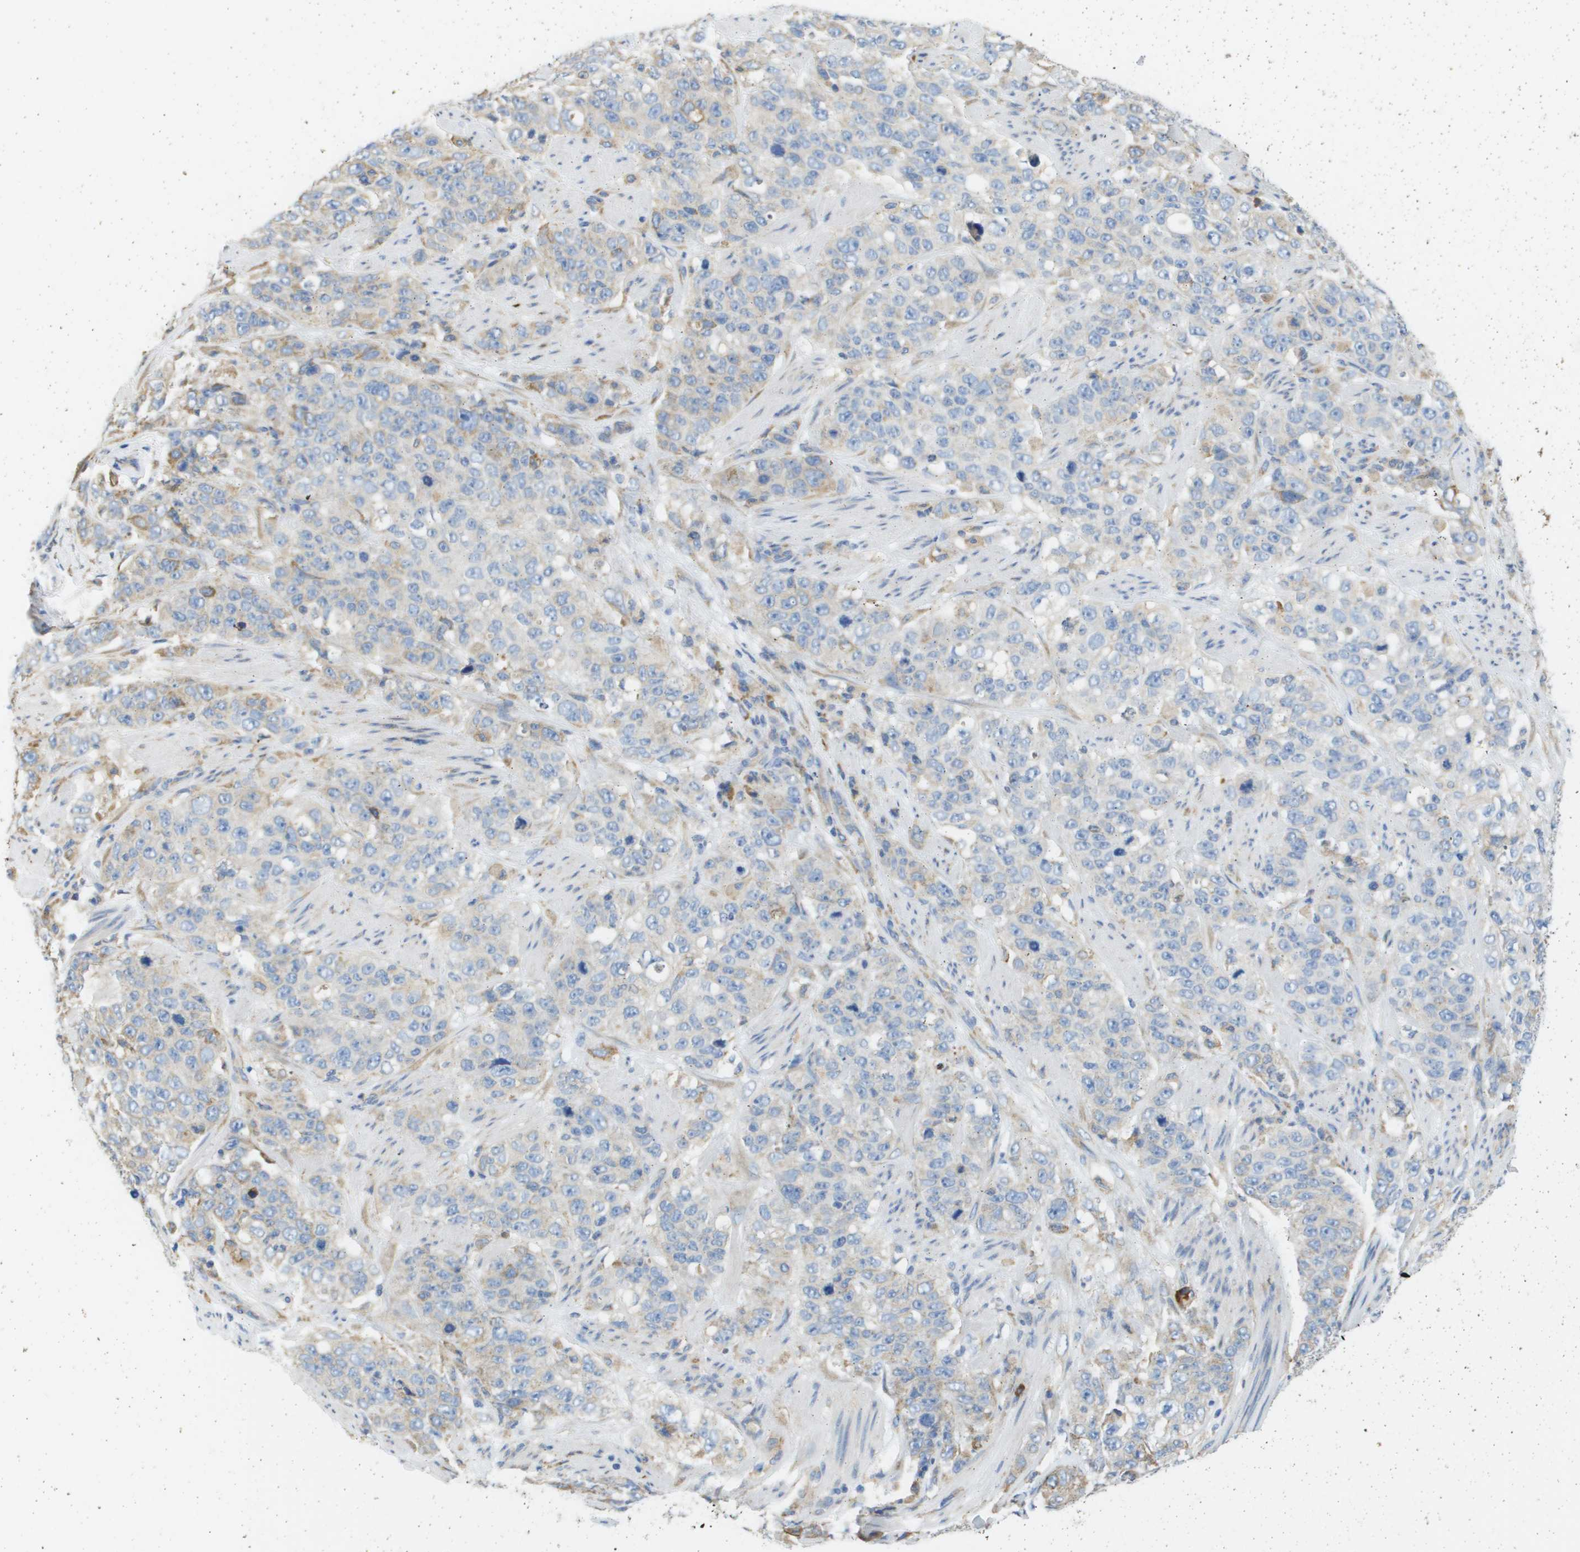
{"staining": {"intensity": "weak", "quantity": "25%-75%", "location": "cytoplasmic/membranous"}, "tissue": "stomach cancer", "cell_type": "Tumor cells", "image_type": "cancer", "snomed": [{"axis": "morphology", "description": "Adenocarcinoma, NOS"}, {"axis": "topography", "description": "Stomach"}], "caption": "Immunohistochemical staining of adenocarcinoma (stomach) exhibits low levels of weak cytoplasmic/membranous expression in about 25%-75% of tumor cells.", "gene": "SDR42E1", "patient": {"sex": "male", "age": 48}}